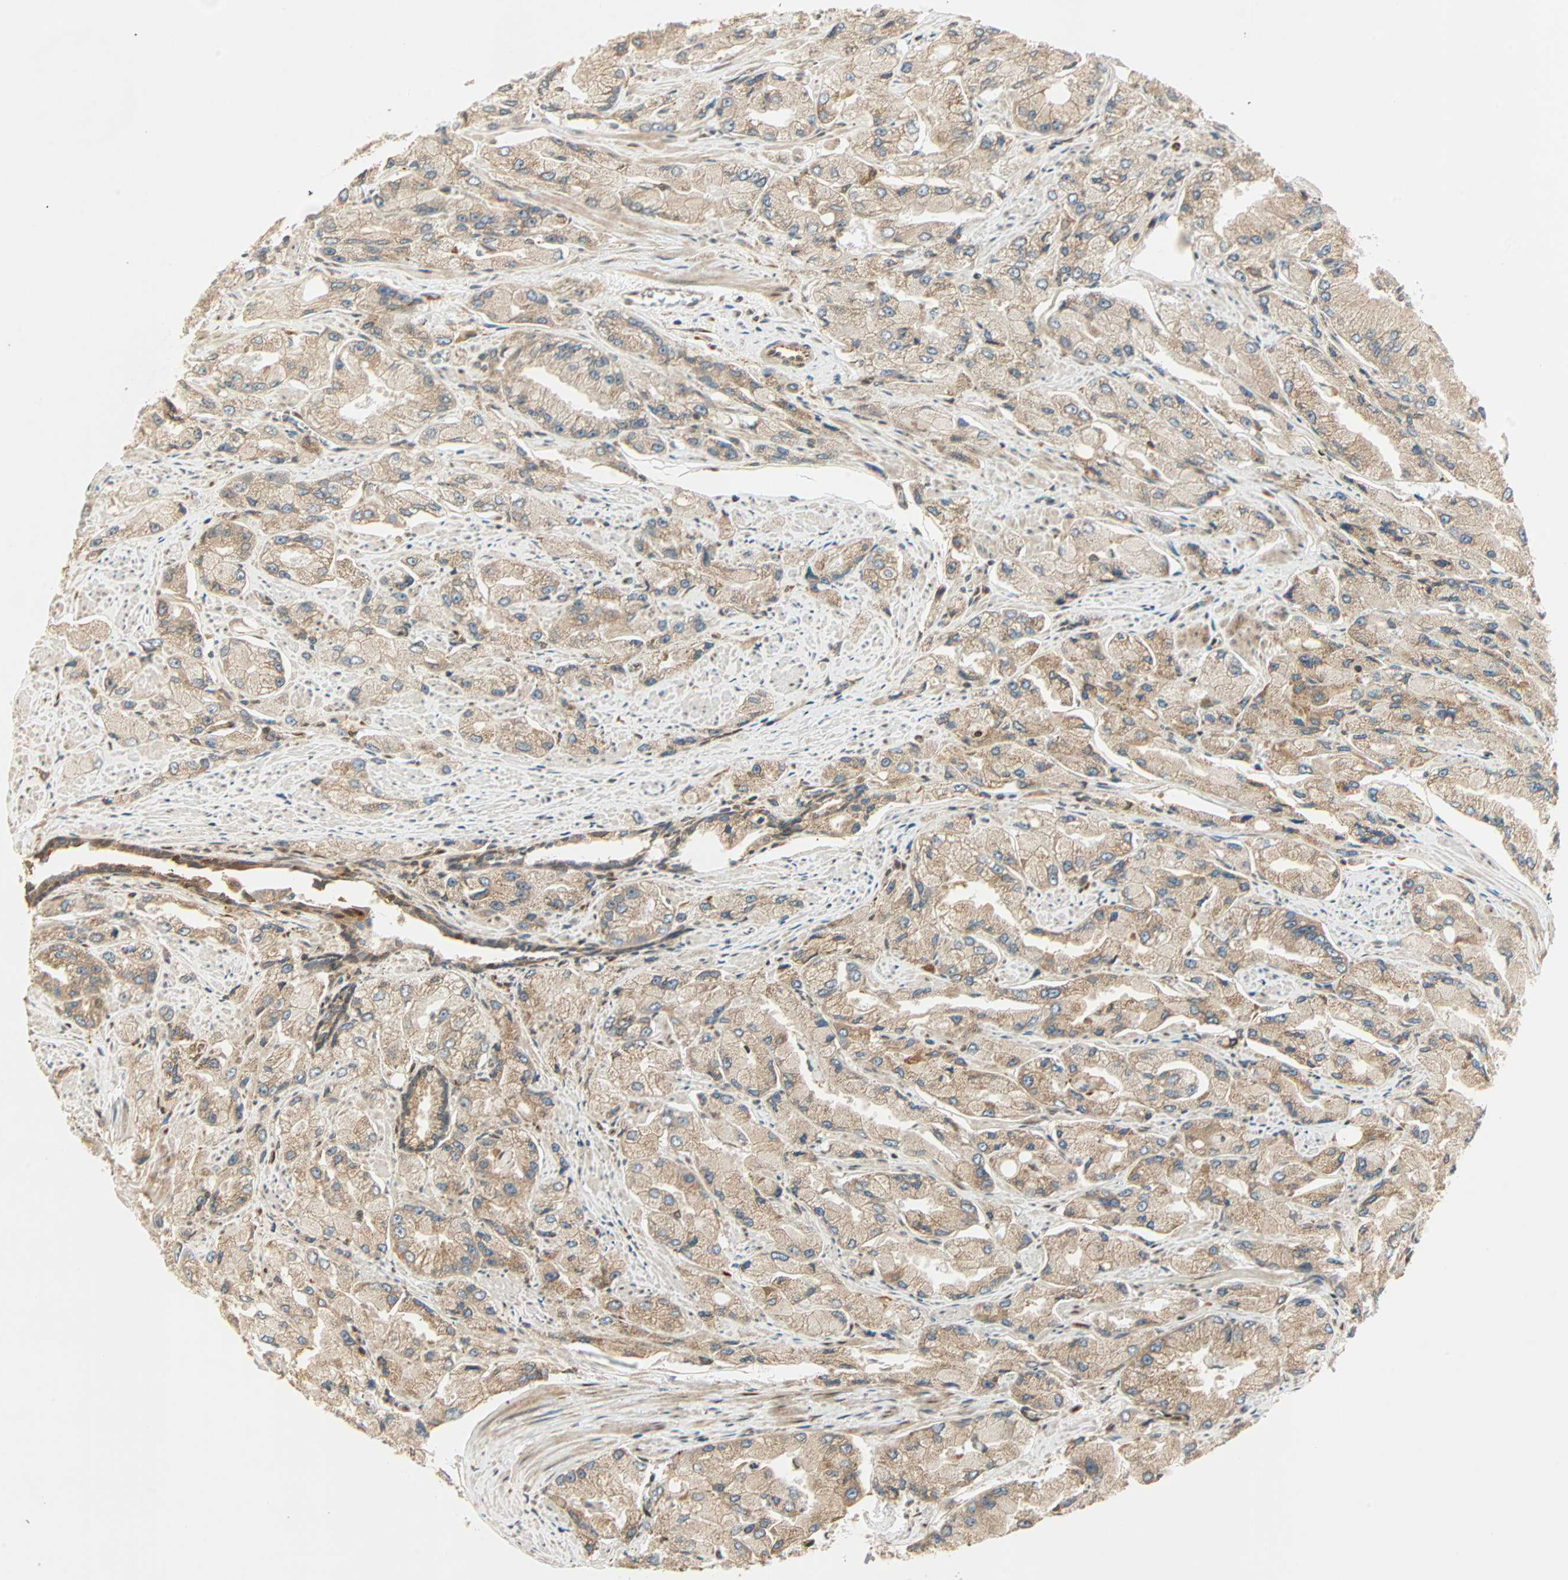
{"staining": {"intensity": "moderate", "quantity": ">75%", "location": "cytoplasmic/membranous"}, "tissue": "prostate cancer", "cell_type": "Tumor cells", "image_type": "cancer", "snomed": [{"axis": "morphology", "description": "Adenocarcinoma, High grade"}, {"axis": "topography", "description": "Prostate"}], "caption": "A photomicrograph of prostate cancer (high-grade adenocarcinoma) stained for a protein shows moderate cytoplasmic/membranous brown staining in tumor cells.", "gene": "PNPLA6", "patient": {"sex": "male", "age": 58}}